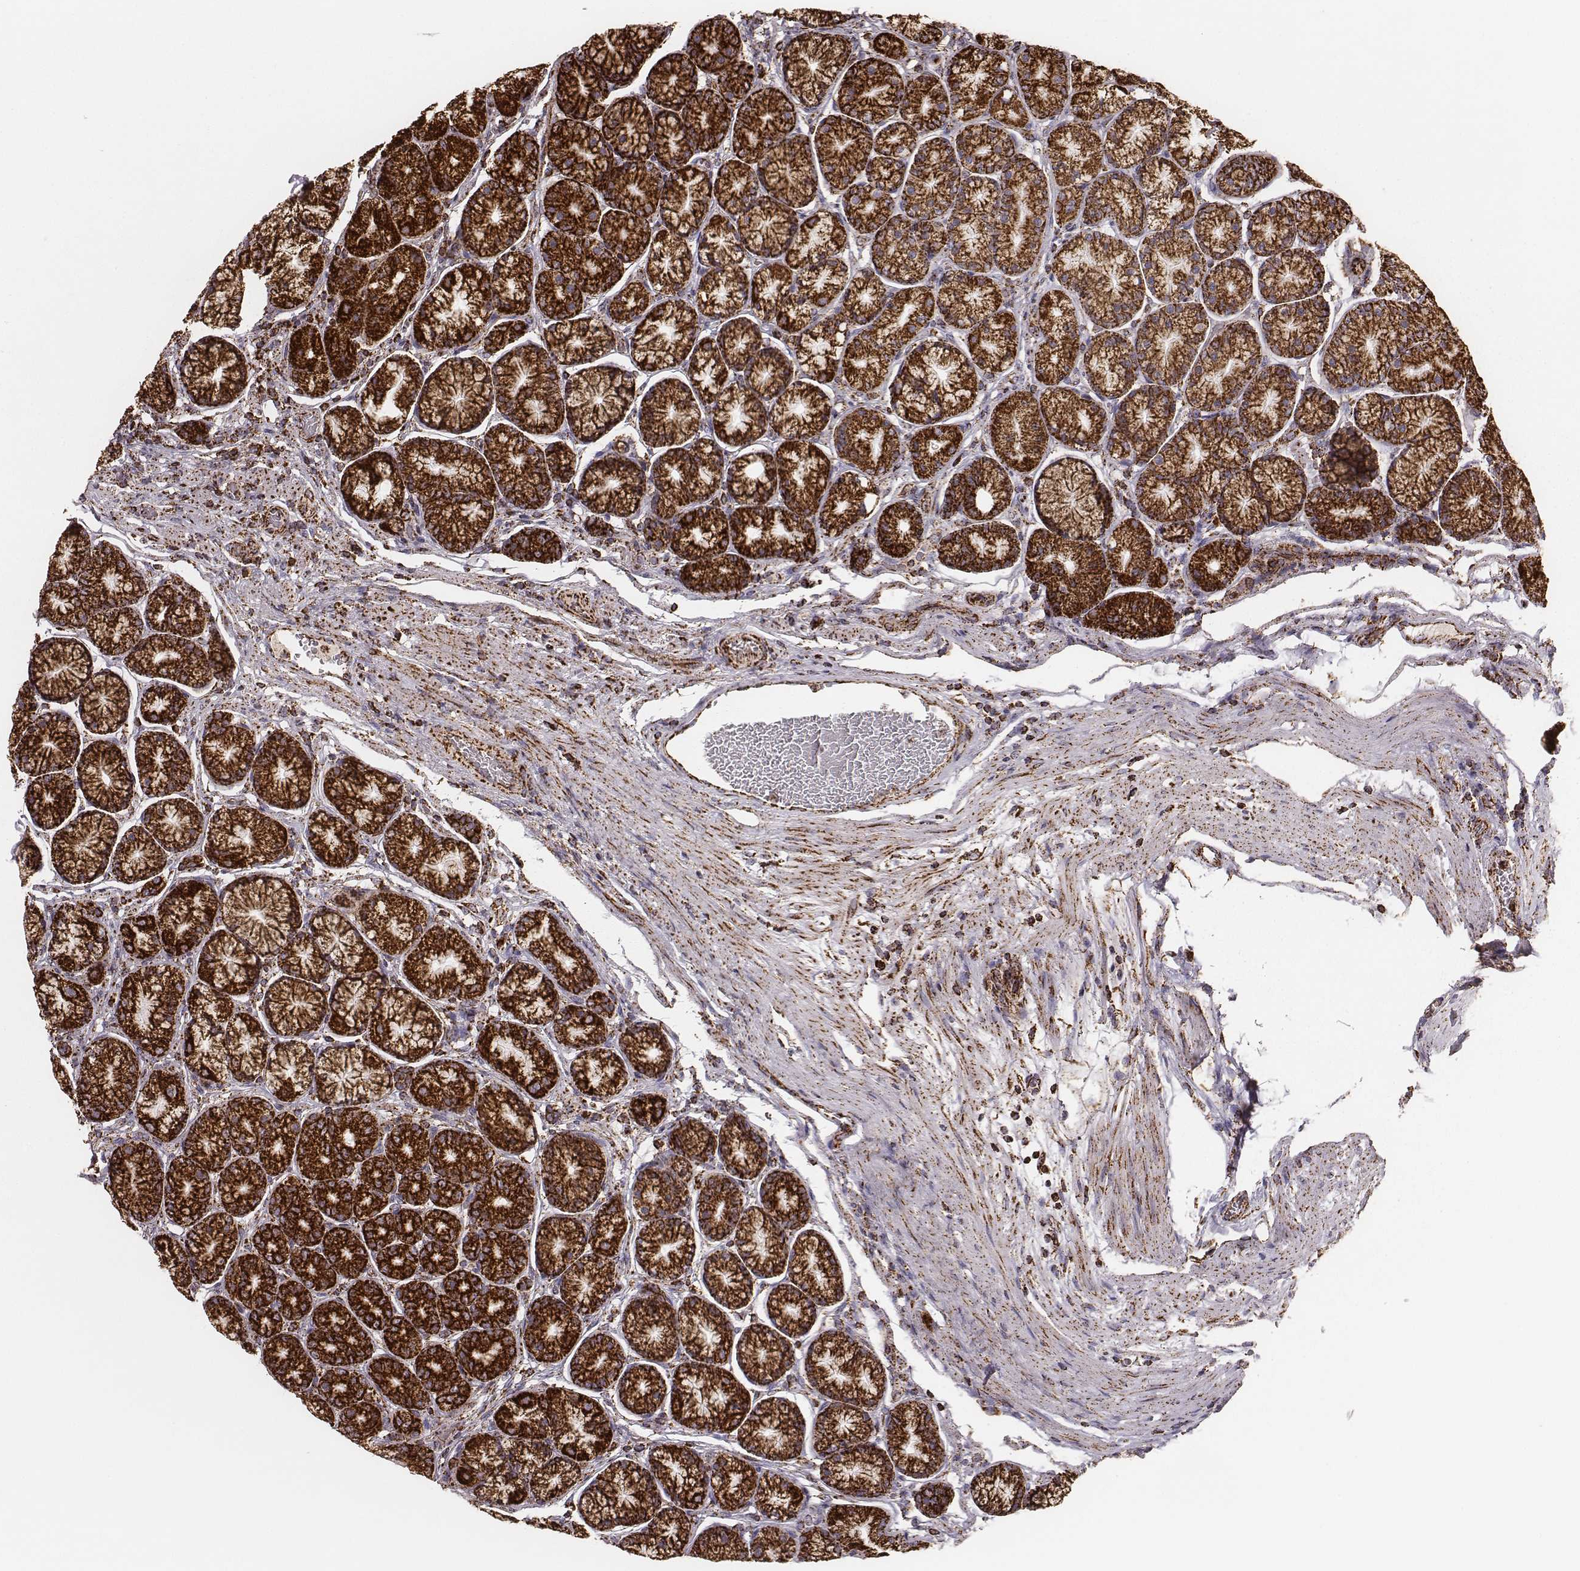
{"staining": {"intensity": "strong", "quantity": ">75%", "location": "cytoplasmic/membranous"}, "tissue": "stomach", "cell_type": "Glandular cells", "image_type": "normal", "snomed": [{"axis": "morphology", "description": "Normal tissue, NOS"}, {"axis": "morphology", "description": "Adenocarcinoma, NOS"}, {"axis": "morphology", "description": "Adenocarcinoma, High grade"}, {"axis": "topography", "description": "Stomach, upper"}, {"axis": "topography", "description": "Stomach"}], "caption": "Strong cytoplasmic/membranous positivity is seen in about >75% of glandular cells in unremarkable stomach. The protein is shown in brown color, while the nuclei are stained blue.", "gene": "TUFM", "patient": {"sex": "female", "age": 65}}